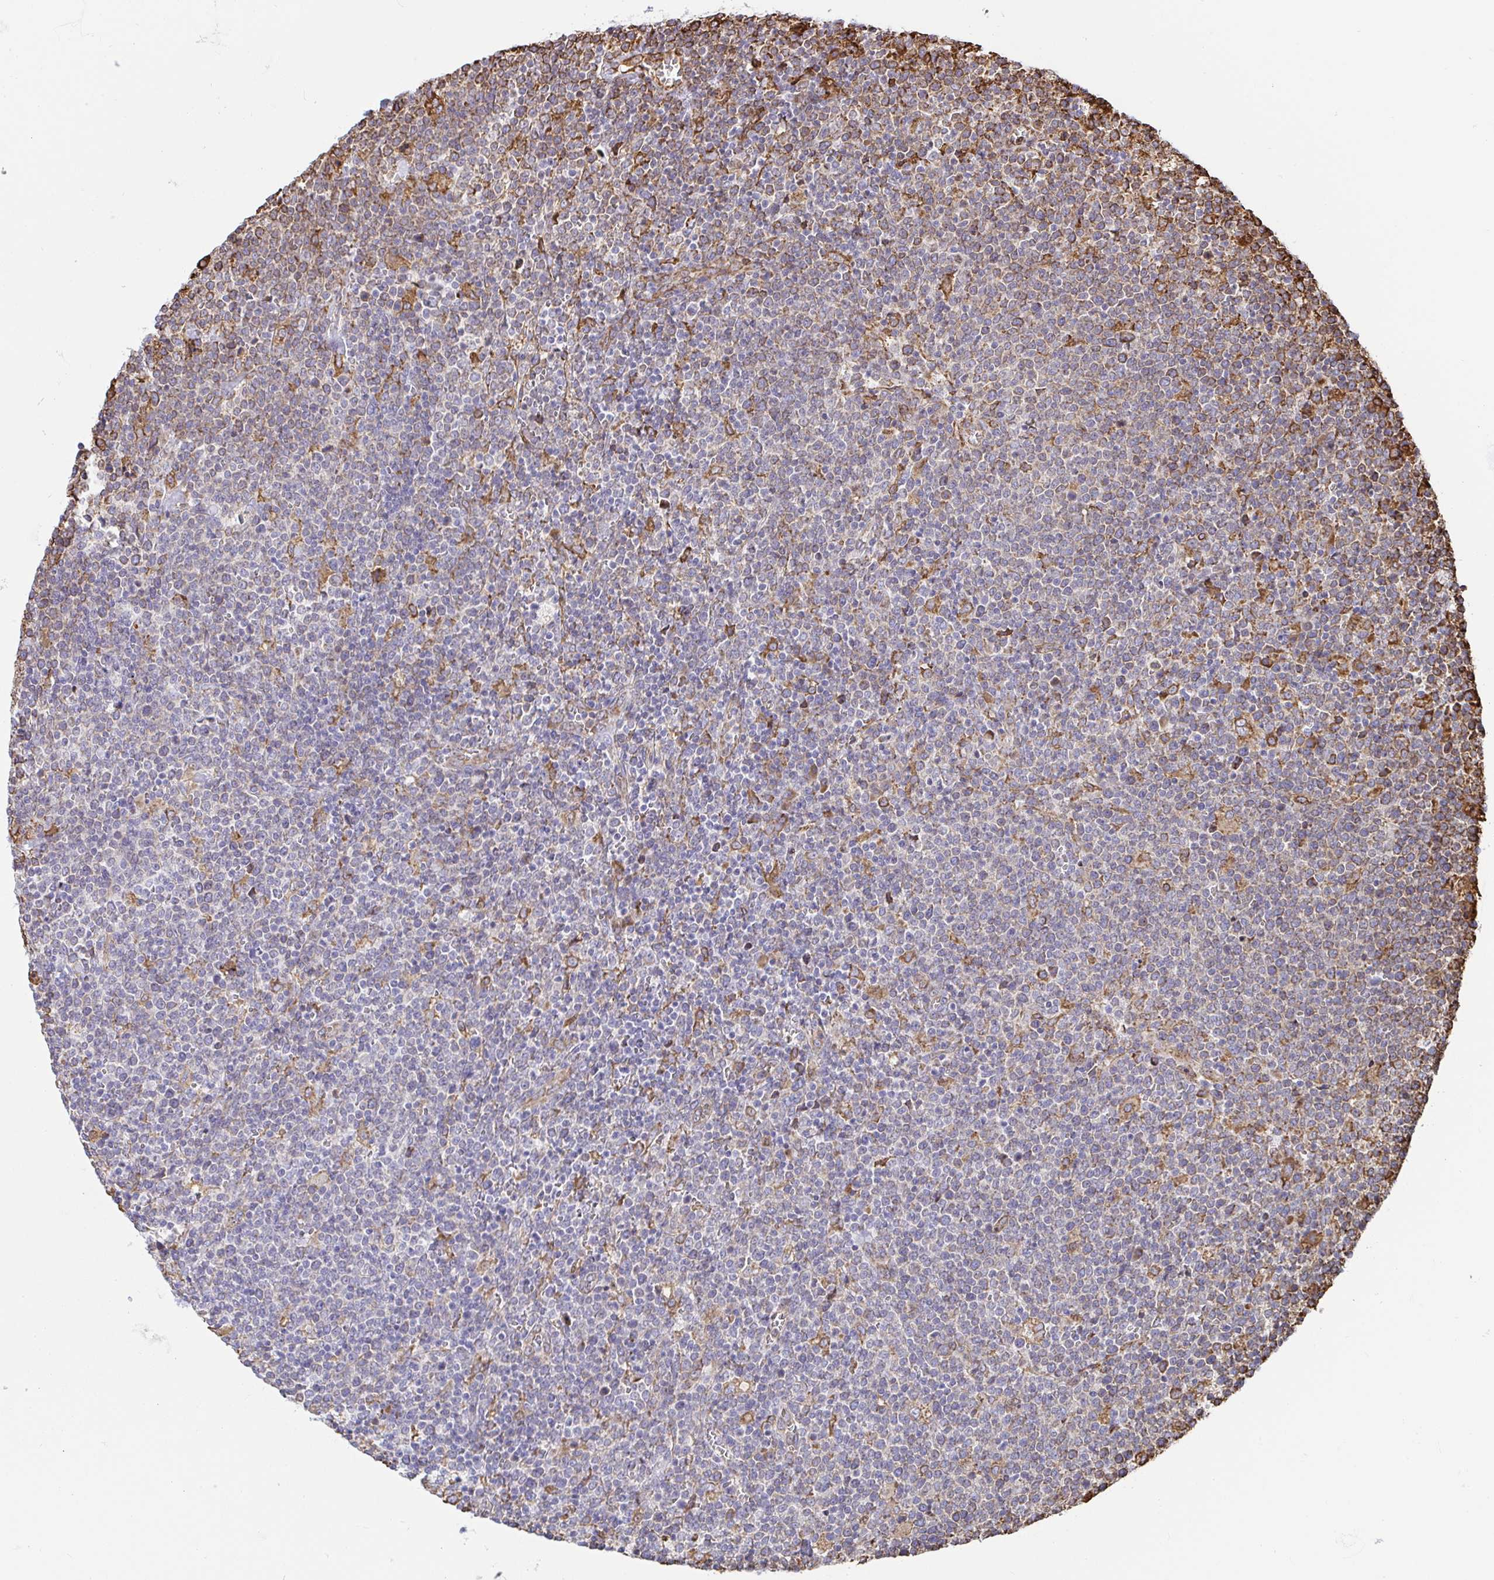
{"staining": {"intensity": "weak", "quantity": "<25%", "location": "cytoplasmic/membranous"}, "tissue": "lymphoma", "cell_type": "Tumor cells", "image_type": "cancer", "snomed": [{"axis": "morphology", "description": "Malignant lymphoma, non-Hodgkin's type, High grade"}, {"axis": "topography", "description": "Lymph node"}], "caption": "A micrograph of human high-grade malignant lymphoma, non-Hodgkin's type is negative for staining in tumor cells. Brightfield microscopy of immunohistochemistry (IHC) stained with DAB (3,3'-diaminobenzidine) (brown) and hematoxylin (blue), captured at high magnification.", "gene": "CLGN", "patient": {"sex": "male", "age": 61}}